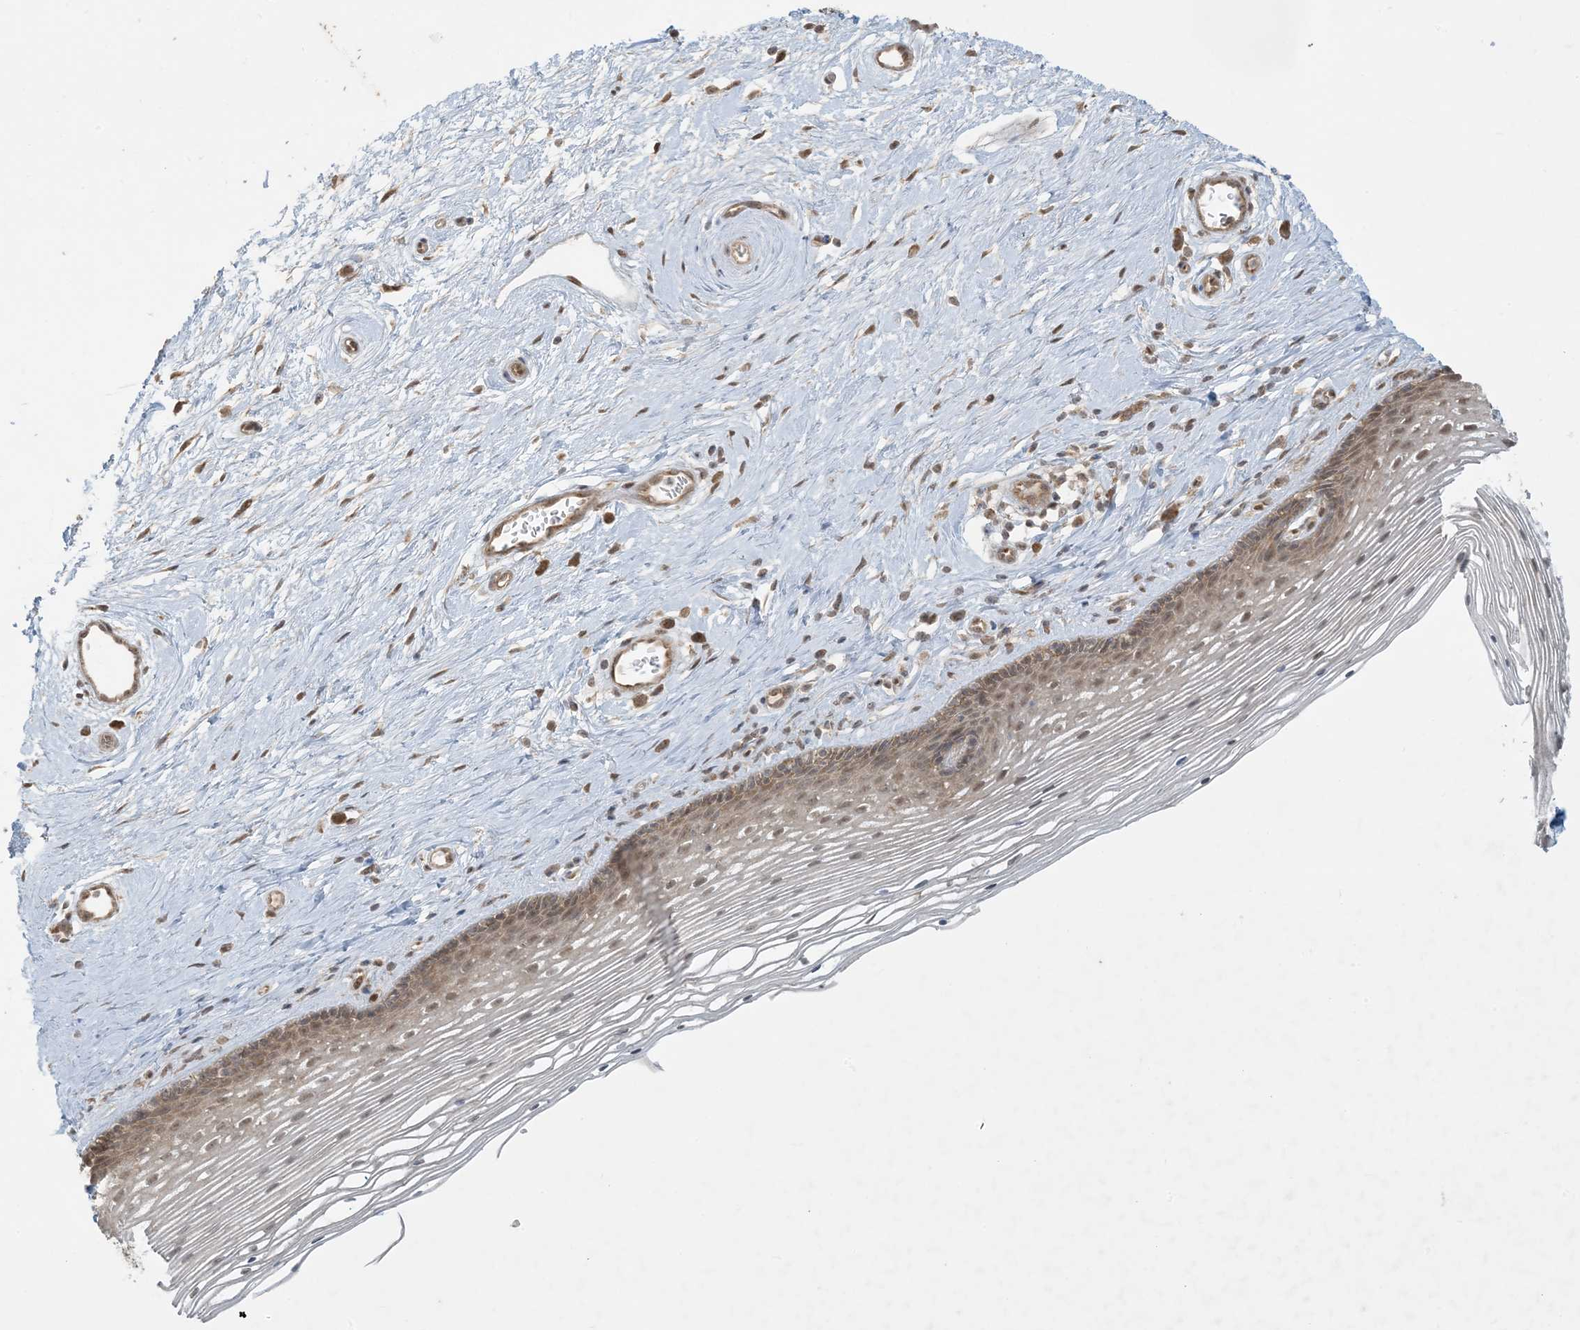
{"staining": {"intensity": "moderate", "quantity": "25%-75%", "location": "cytoplasmic/membranous,nuclear"}, "tissue": "vagina", "cell_type": "Squamous epithelial cells", "image_type": "normal", "snomed": [{"axis": "morphology", "description": "Normal tissue, NOS"}, {"axis": "topography", "description": "Vagina"}], "caption": "Protein positivity by immunohistochemistry displays moderate cytoplasmic/membranous,nuclear expression in approximately 25%-75% of squamous epithelial cells in unremarkable vagina.", "gene": "BCORL1", "patient": {"sex": "female", "age": 46}}